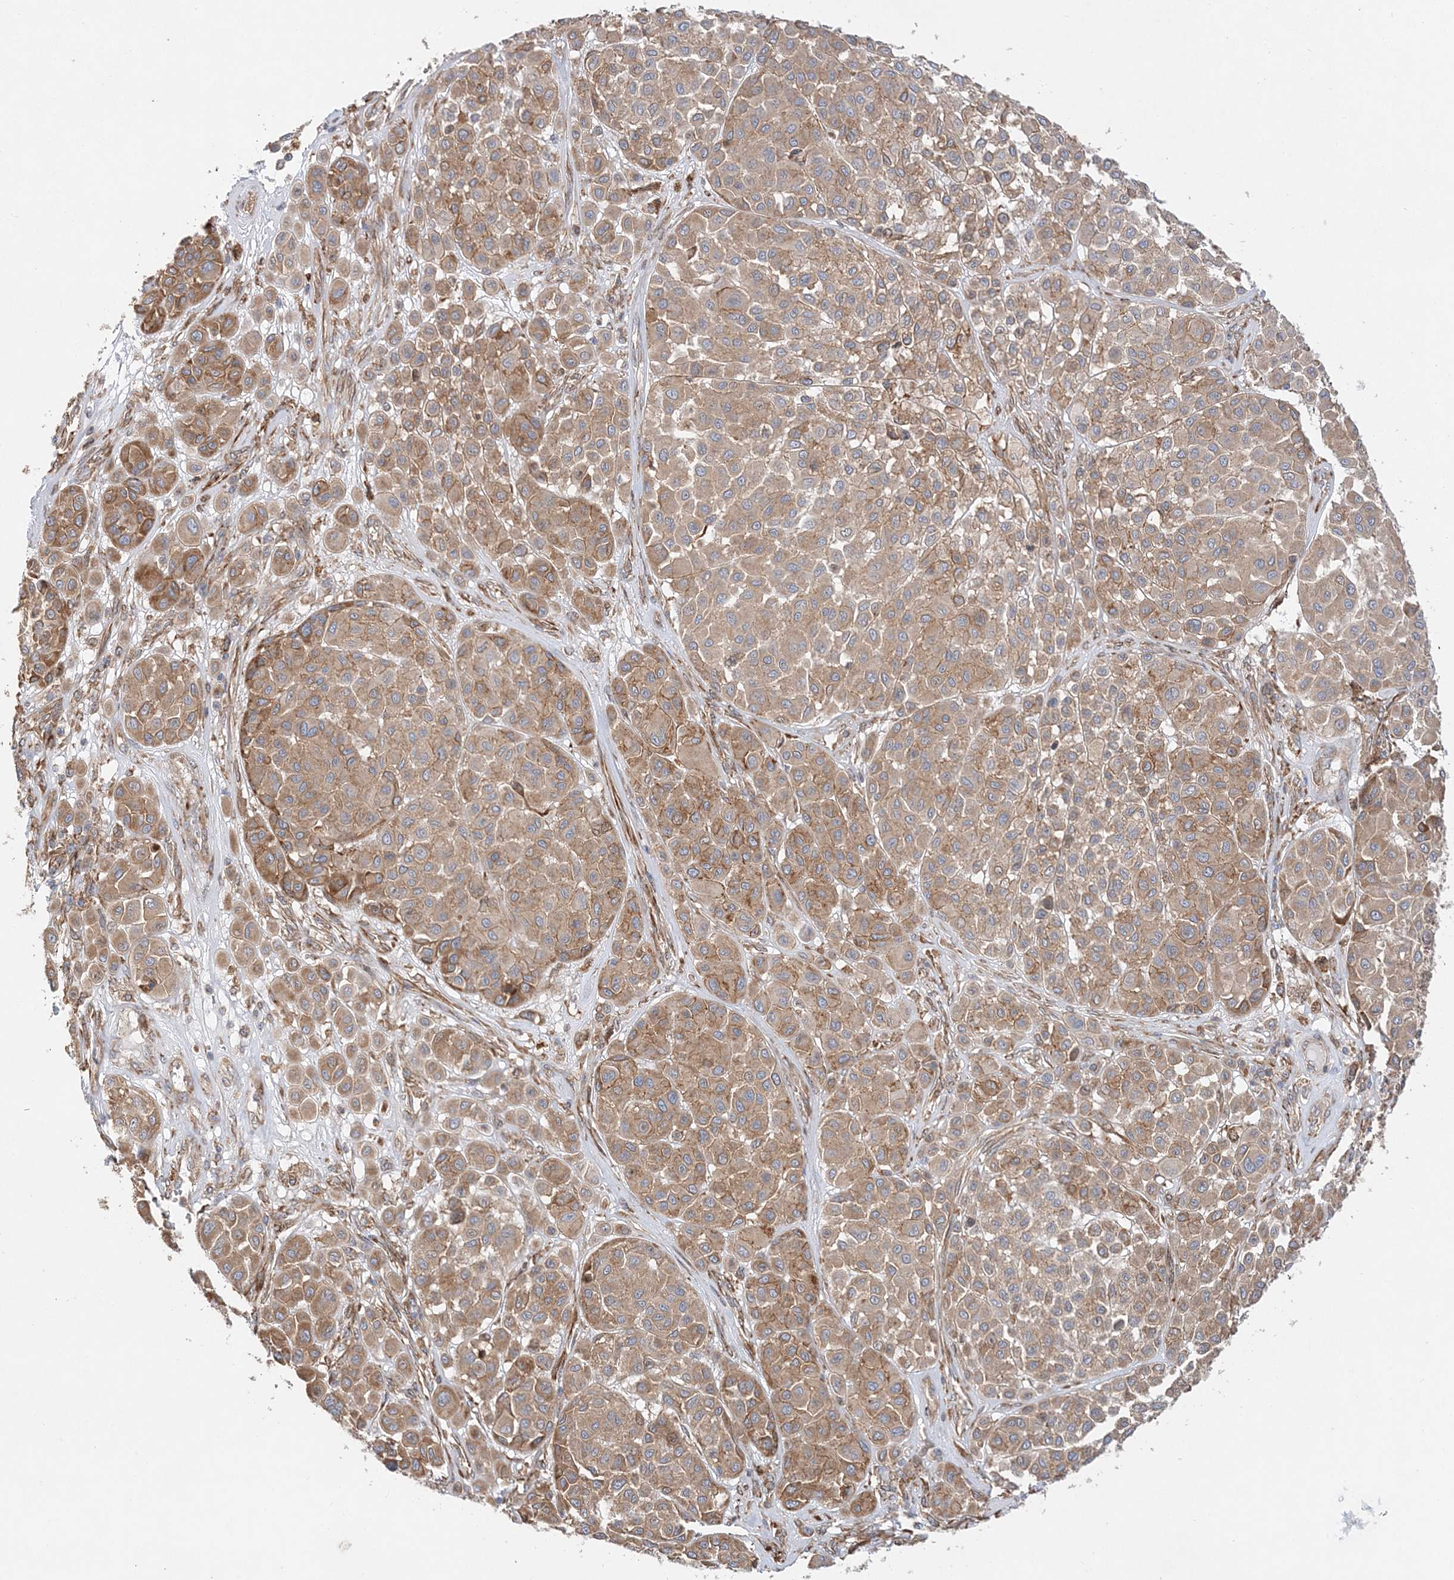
{"staining": {"intensity": "moderate", "quantity": "25%-75%", "location": "cytoplasmic/membranous"}, "tissue": "melanoma", "cell_type": "Tumor cells", "image_type": "cancer", "snomed": [{"axis": "morphology", "description": "Malignant melanoma, Metastatic site"}, {"axis": "topography", "description": "Soft tissue"}], "caption": "Immunohistochemical staining of human melanoma exhibits moderate cytoplasmic/membranous protein expression in about 25%-75% of tumor cells.", "gene": "ZFYVE16", "patient": {"sex": "male", "age": 41}}